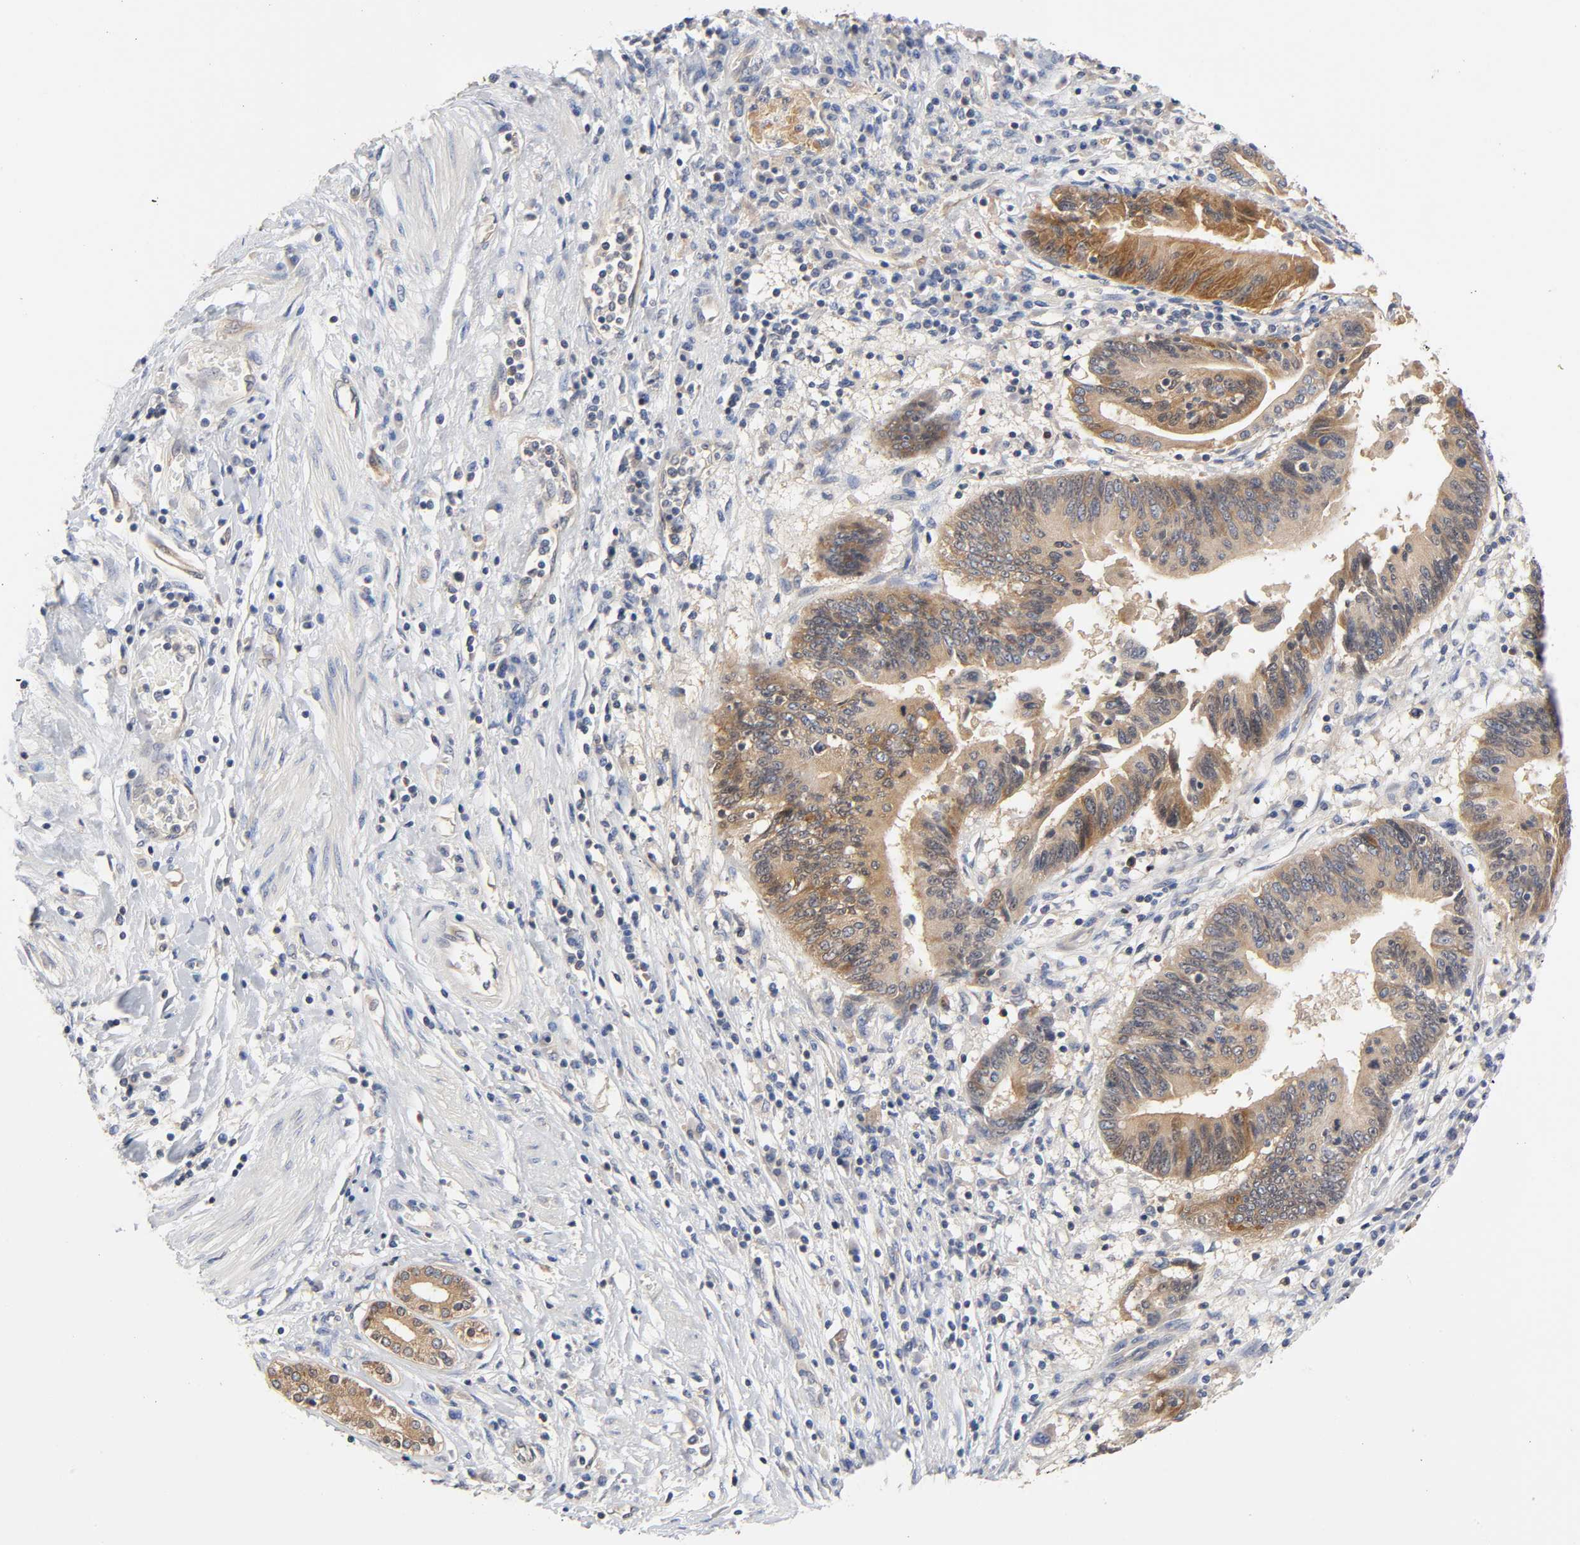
{"staining": {"intensity": "strong", "quantity": ">75%", "location": "cytoplasmic/membranous"}, "tissue": "pancreatic cancer", "cell_type": "Tumor cells", "image_type": "cancer", "snomed": [{"axis": "morphology", "description": "Adenocarcinoma, NOS"}, {"axis": "topography", "description": "Pancreas"}], "caption": "An immunohistochemistry (IHC) photomicrograph of neoplastic tissue is shown. Protein staining in brown shows strong cytoplasmic/membranous positivity in pancreatic cancer within tumor cells.", "gene": "PRKAB1", "patient": {"sex": "female", "age": 48}}